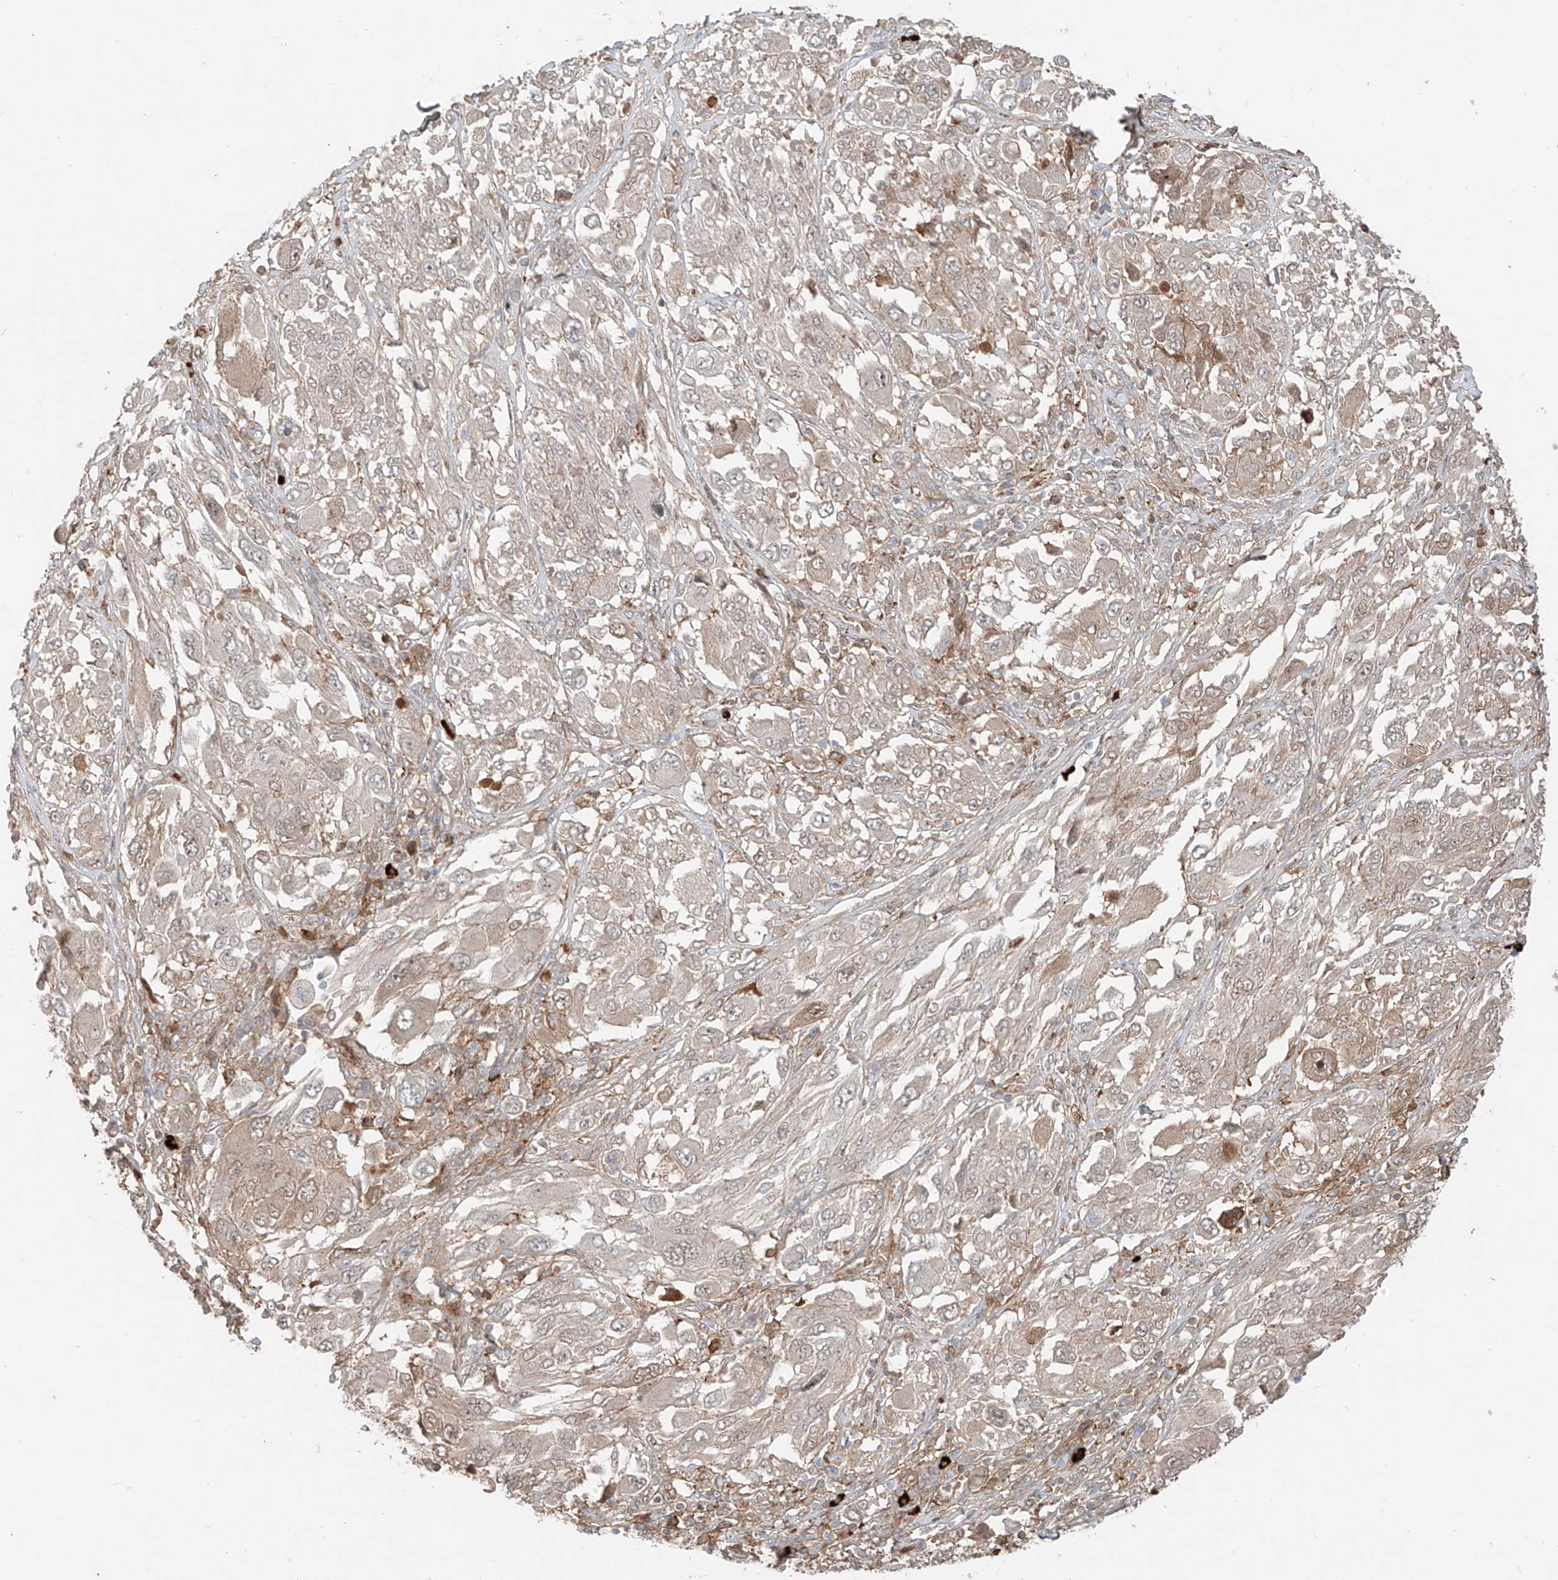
{"staining": {"intensity": "negative", "quantity": "none", "location": "none"}, "tissue": "melanoma", "cell_type": "Tumor cells", "image_type": "cancer", "snomed": [{"axis": "morphology", "description": "Malignant melanoma, NOS"}, {"axis": "topography", "description": "Skin"}], "caption": "Tumor cells are negative for brown protein staining in malignant melanoma. (Immunohistochemistry, brightfield microscopy, high magnification).", "gene": "CEP162", "patient": {"sex": "female", "age": 91}}